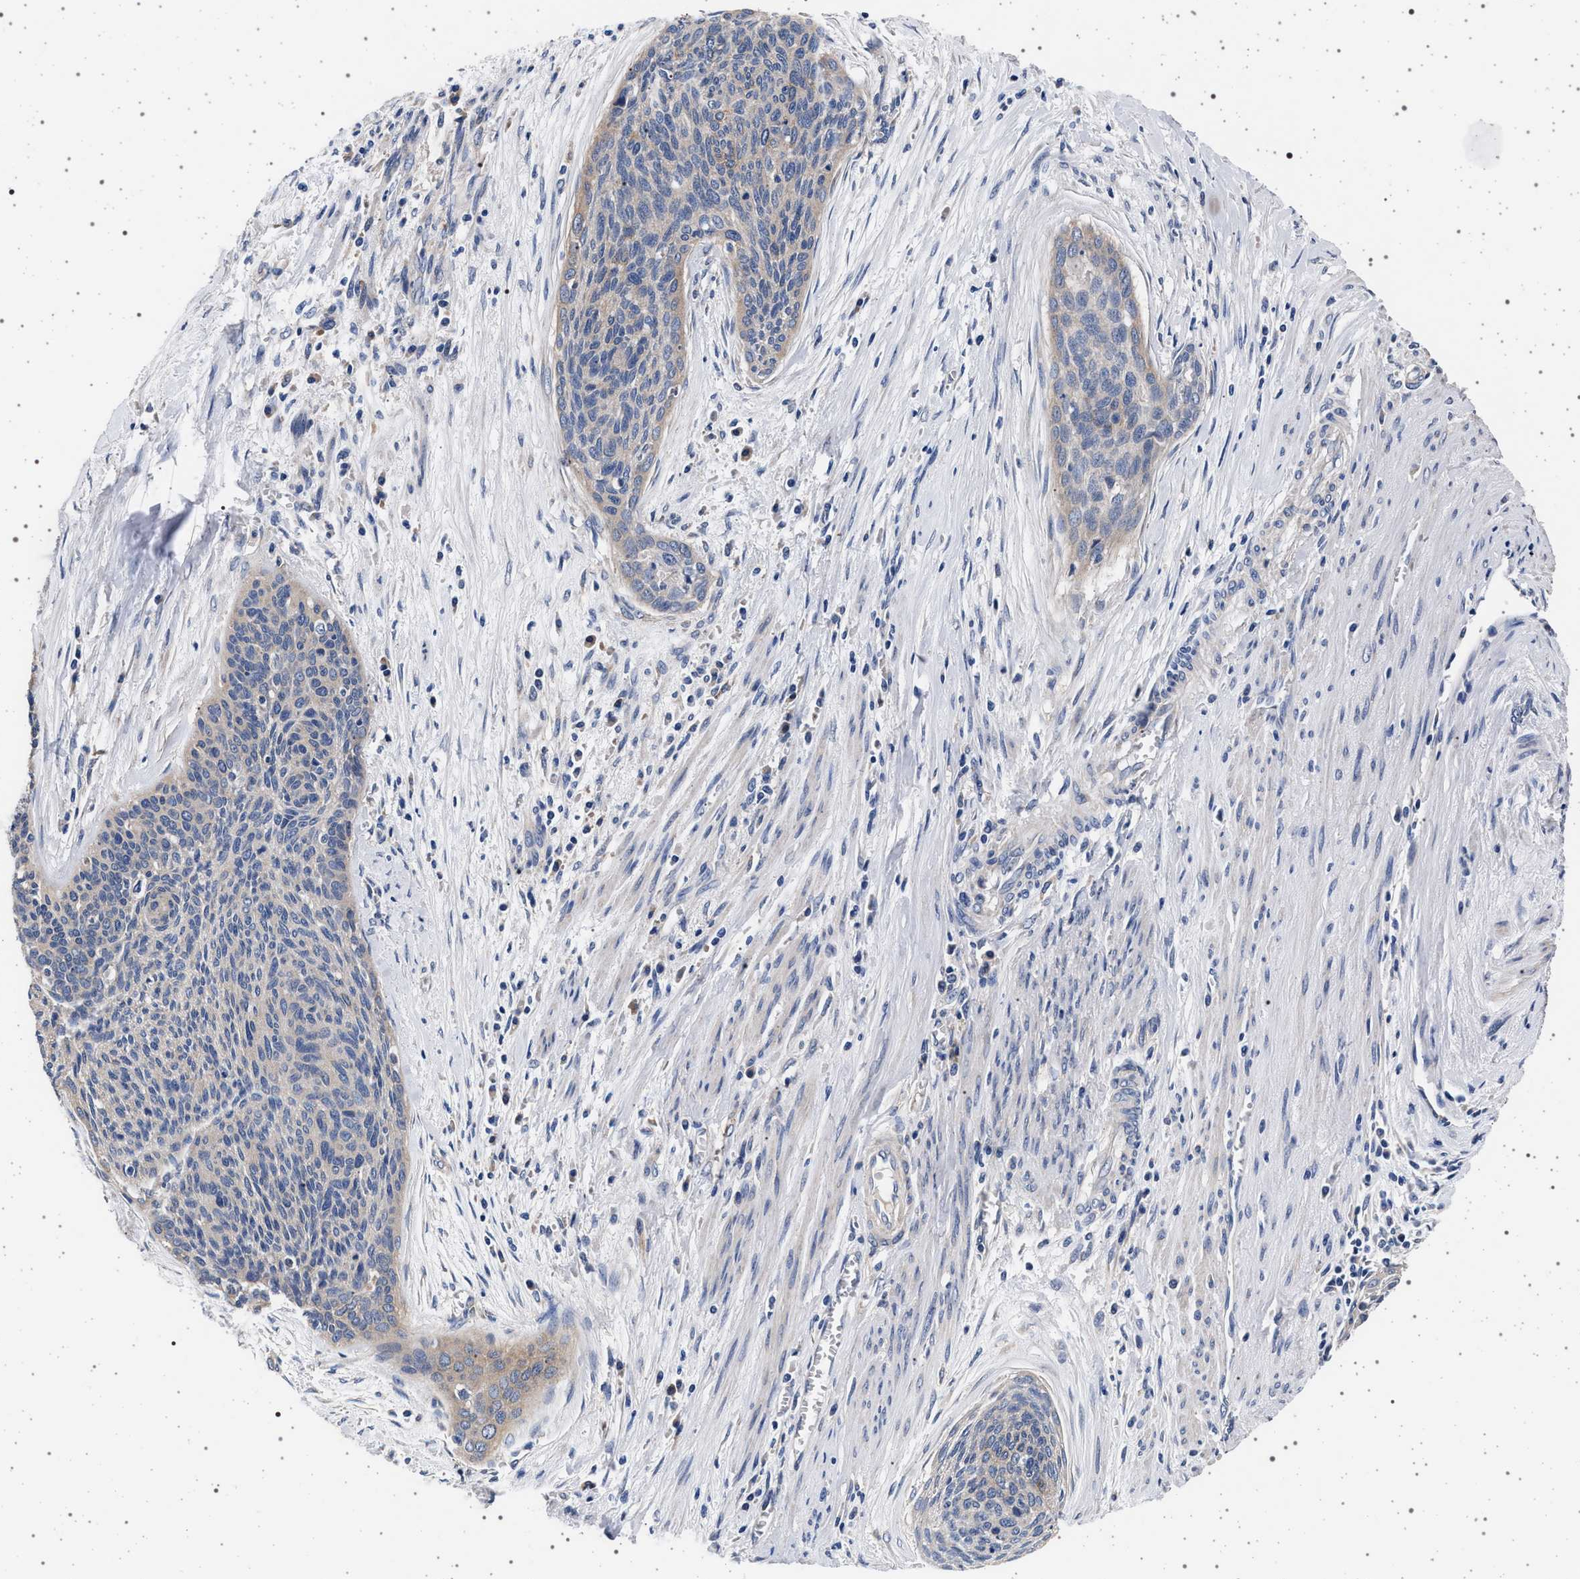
{"staining": {"intensity": "negative", "quantity": "none", "location": "none"}, "tissue": "cervical cancer", "cell_type": "Tumor cells", "image_type": "cancer", "snomed": [{"axis": "morphology", "description": "Squamous cell carcinoma, NOS"}, {"axis": "topography", "description": "Cervix"}], "caption": "Micrograph shows no significant protein positivity in tumor cells of cervical squamous cell carcinoma.", "gene": "MAP3K2", "patient": {"sex": "female", "age": 55}}